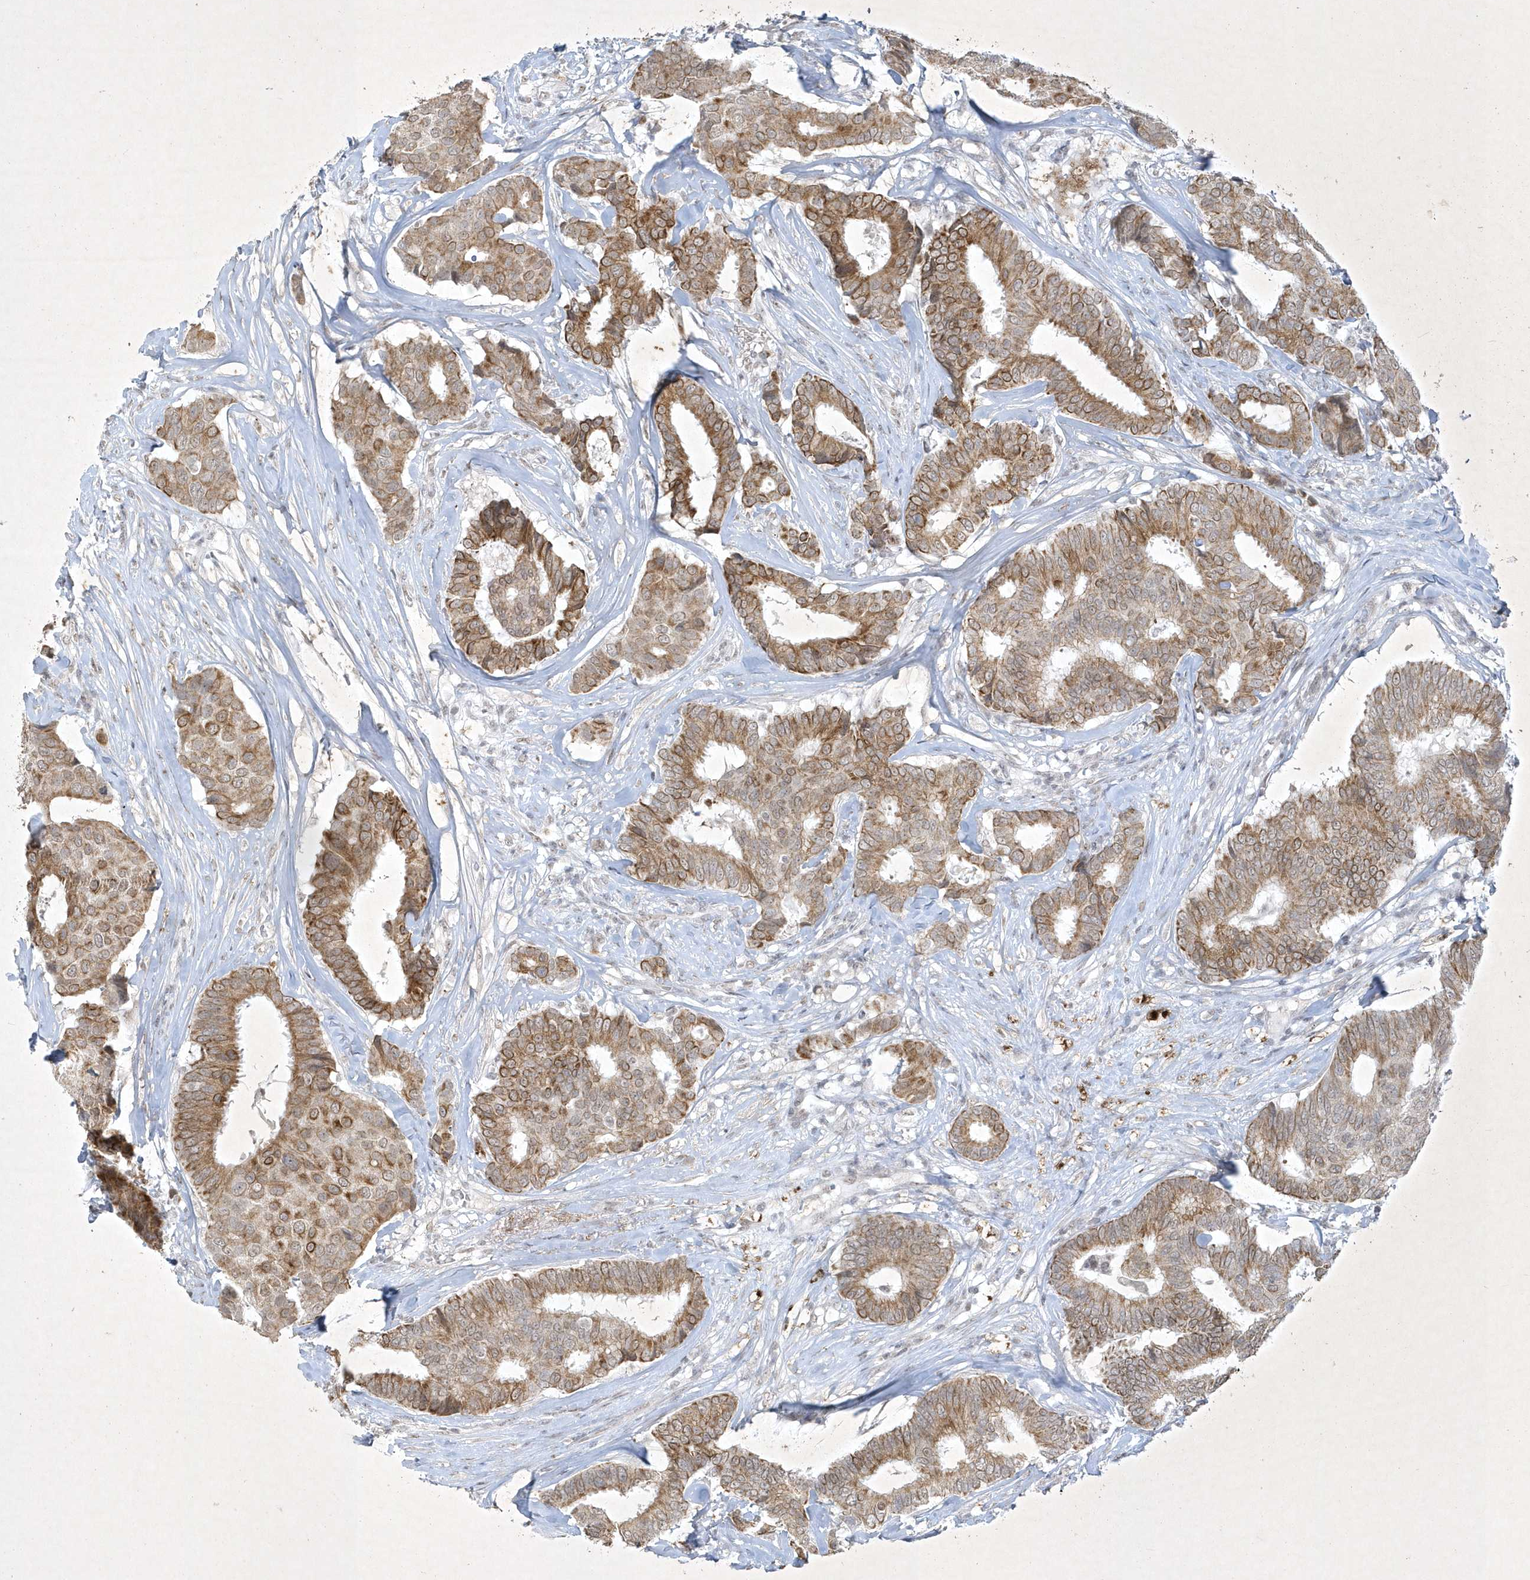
{"staining": {"intensity": "moderate", "quantity": ">75%", "location": "cytoplasmic/membranous"}, "tissue": "breast cancer", "cell_type": "Tumor cells", "image_type": "cancer", "snomed": [{"axis": "morphology", "description": "Duct carcinoma"}, {"axis": "topography", "description": "Breast"}], "caption": "Breast infiltrating ductal carcinoma stained with a protein marker exhibits moderate staining in tumor cells.", "gene": "ZBTB9", "patient": {"sex": "female", "age": 75}}